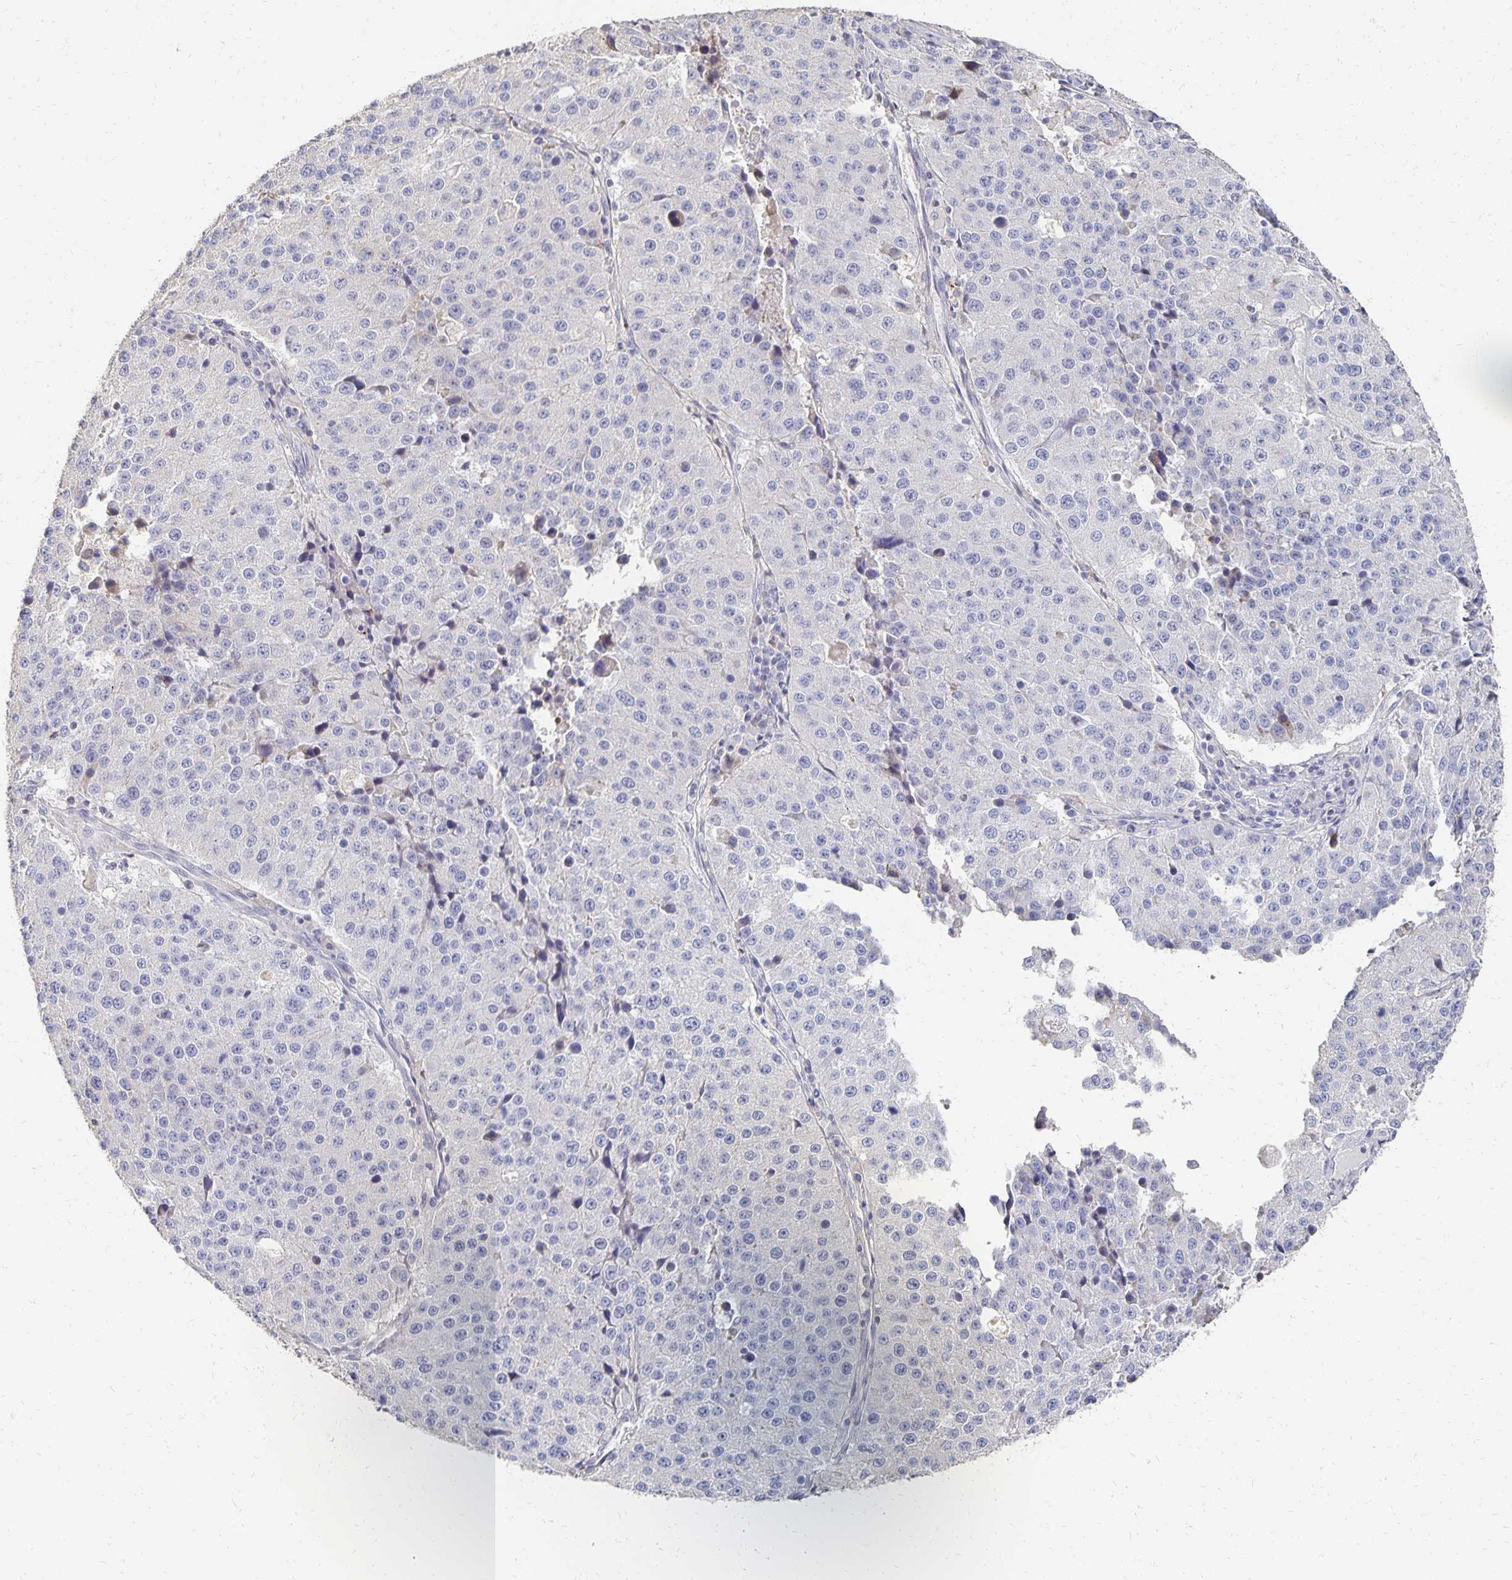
{"staining": {"intensity": "negative", "quantity": "none", "location": "none"}, "tissue": "stomach cancer", "cell_type": "Tumor cells", "image_type": "cancer", "snomed": [{"axis": "morphology", "description": "Adenocarcinoma, NOS"}, {"axis": "topography", "description": "Stomach"}], "caption": "This image is of adenocarcinoma (stomach) stained with immunohistochemistry (IHC) to label a protein in brown with the nuclei are counter-stained blue. There is no staining in tumor cells.", "gene": "CST6", "patient": {"sex": "male", "age": 71}}